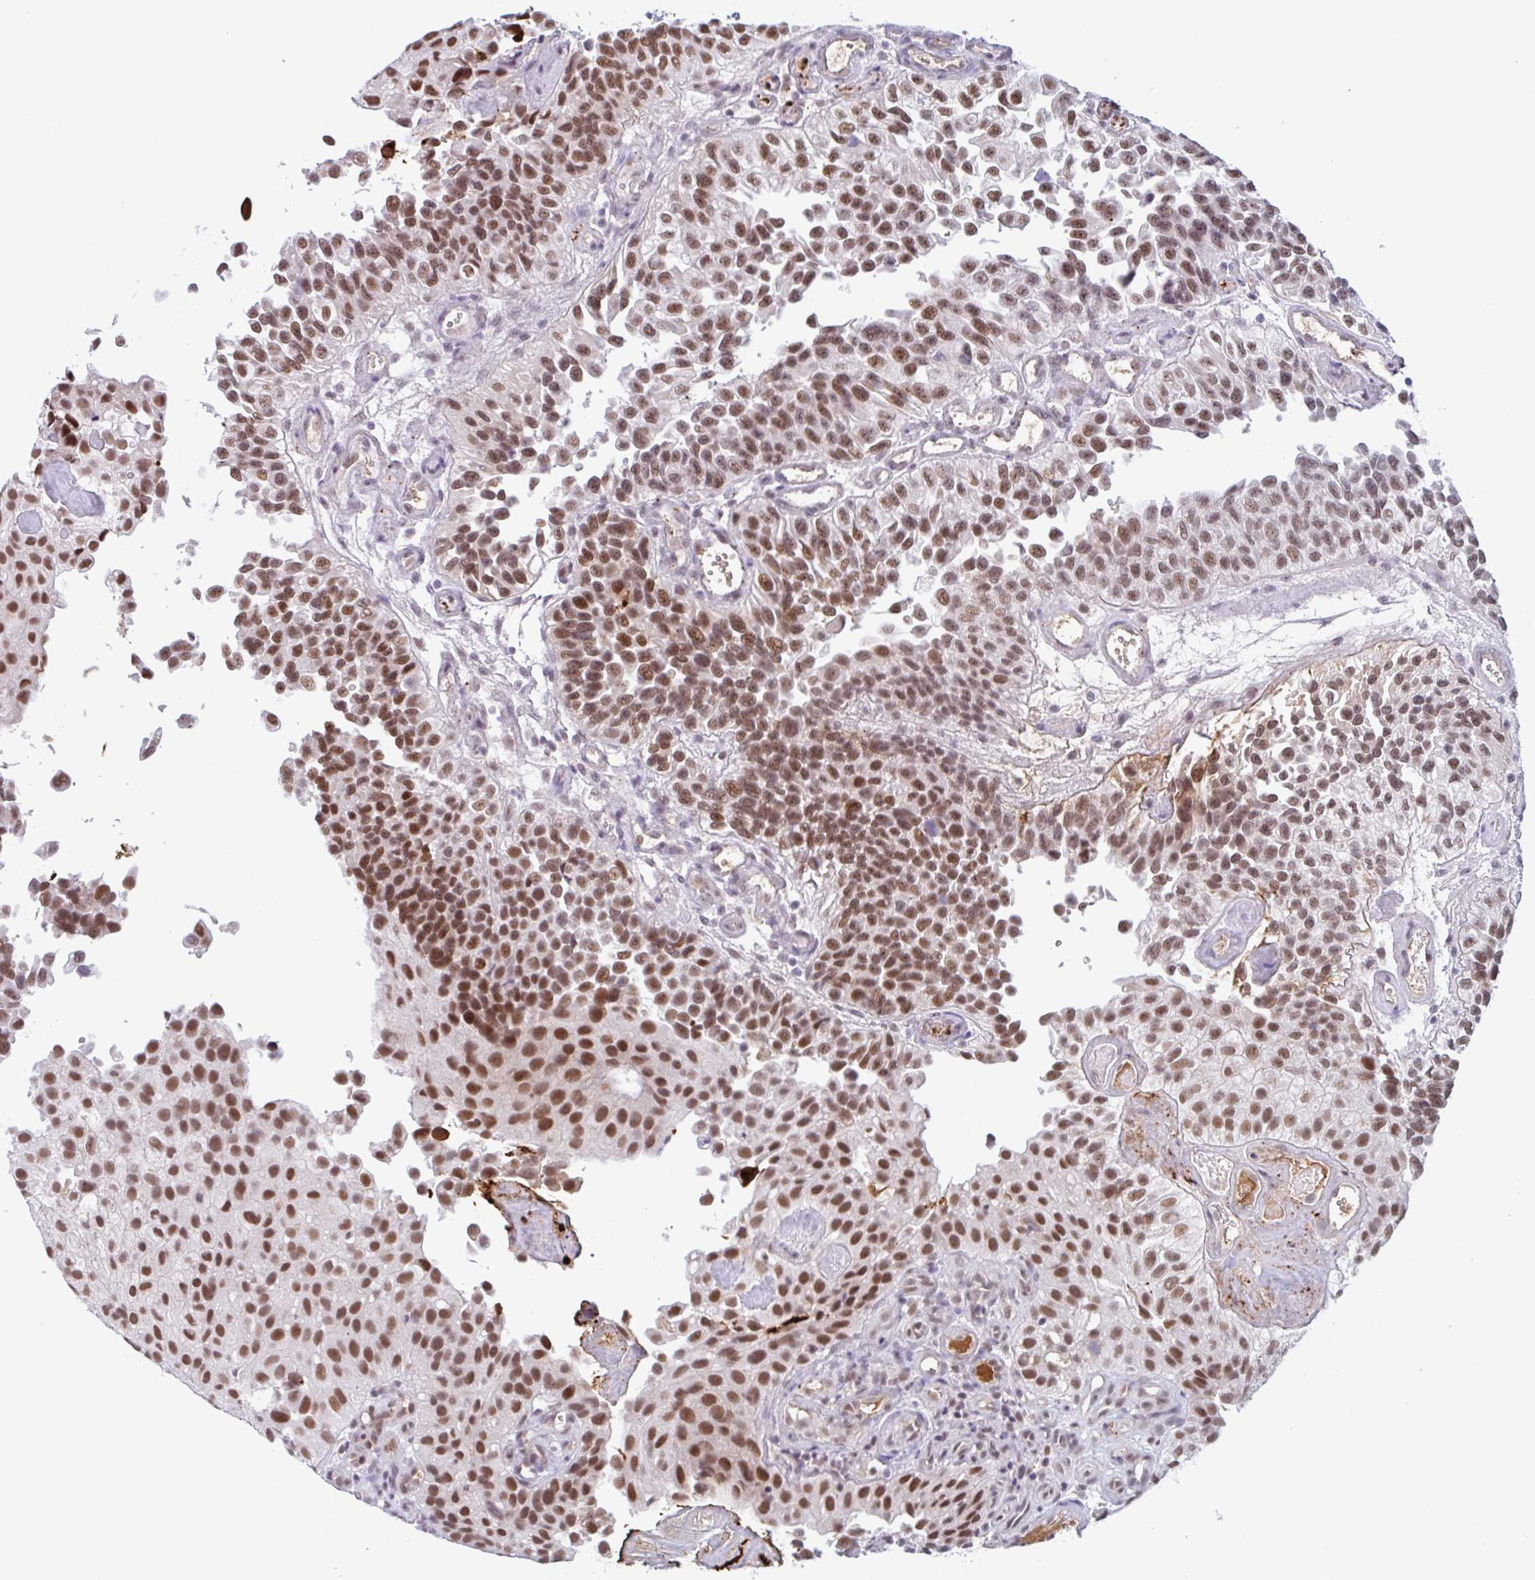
{"staining": {"intensity": "moderate", "quantity": ">75%", "location": "nuclear"}, "tissue": "urothelial cancer", "cell_type": "Tumor cells", "image_type": "cancer", "snomed": [{"axis": "morphology", "description": "Urothelial carcinoma, NOS"}, {"axis": "topography", "description": "Urinary bladder"}], "caption": "Urothelial cancer was stained to show a protein in brown. There is medium levels of moderate nuclear positivity in about >75% of tumor cells.", "gene": "PLG", "patient": {"sex": "male", "age": 87}}